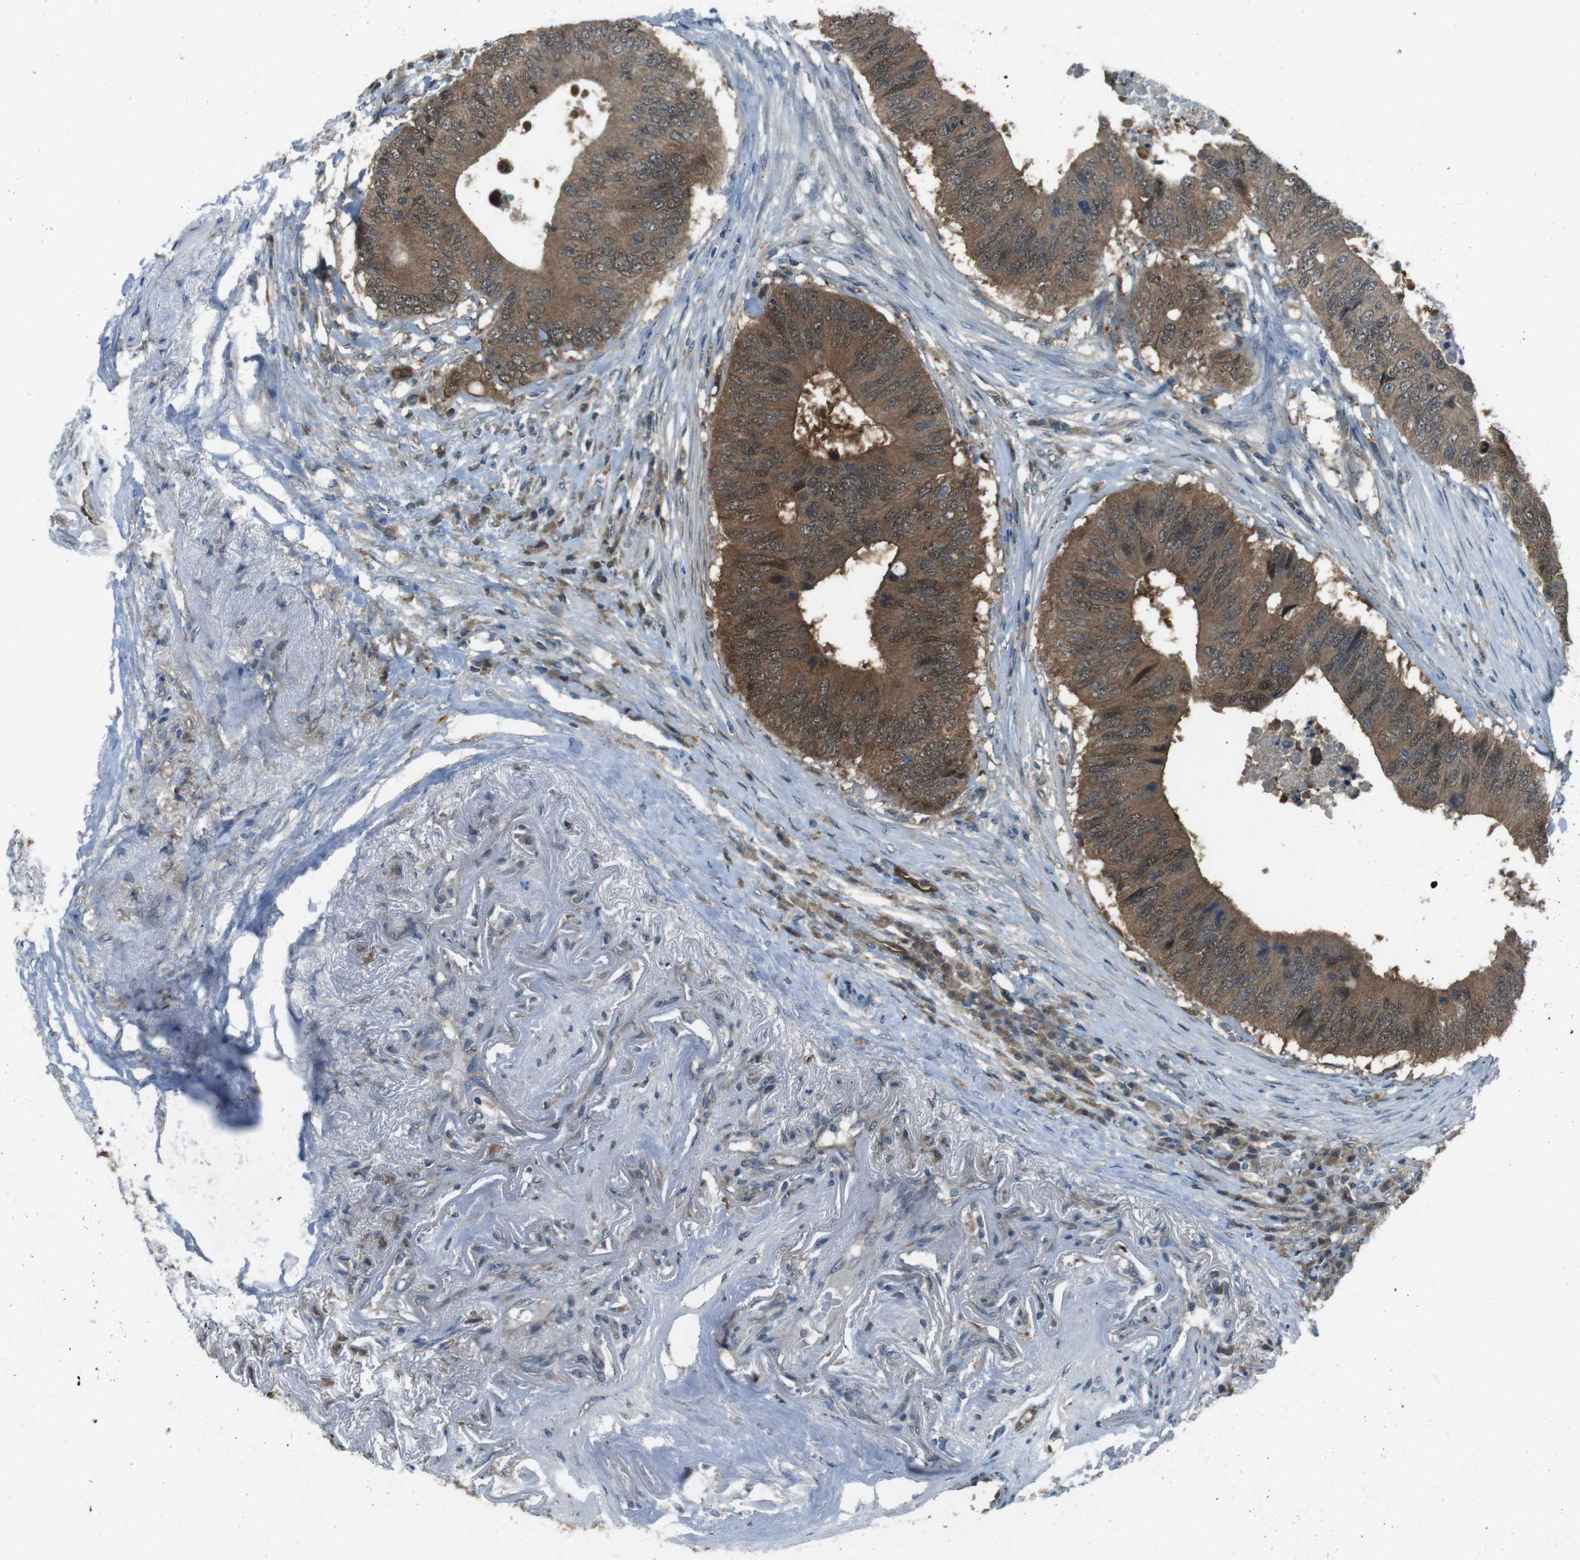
{"staining": {"intensity": "moderate", "quantity": ">75%", "location": "cytoplasmic/membranous,nuclear"}, "tissue": "colorectal cancer", "cell_type": "Tumor cells", "image_type": "cancer", "snomed": [{"axis": "morphology", "description": "Adenocarcinoma, NOS"}, {"axis": "topography", "description": "Colon"}], "caption": "Brown immunohistochemical staining in colorectal cancer (adenocarcinoma) demonstrates moderate cytoplasmic/membranous and nuclear expression in about >75% of tumor cells.", "gene": "MFAP3", "patient": {"sex": "male", "age": 71}}